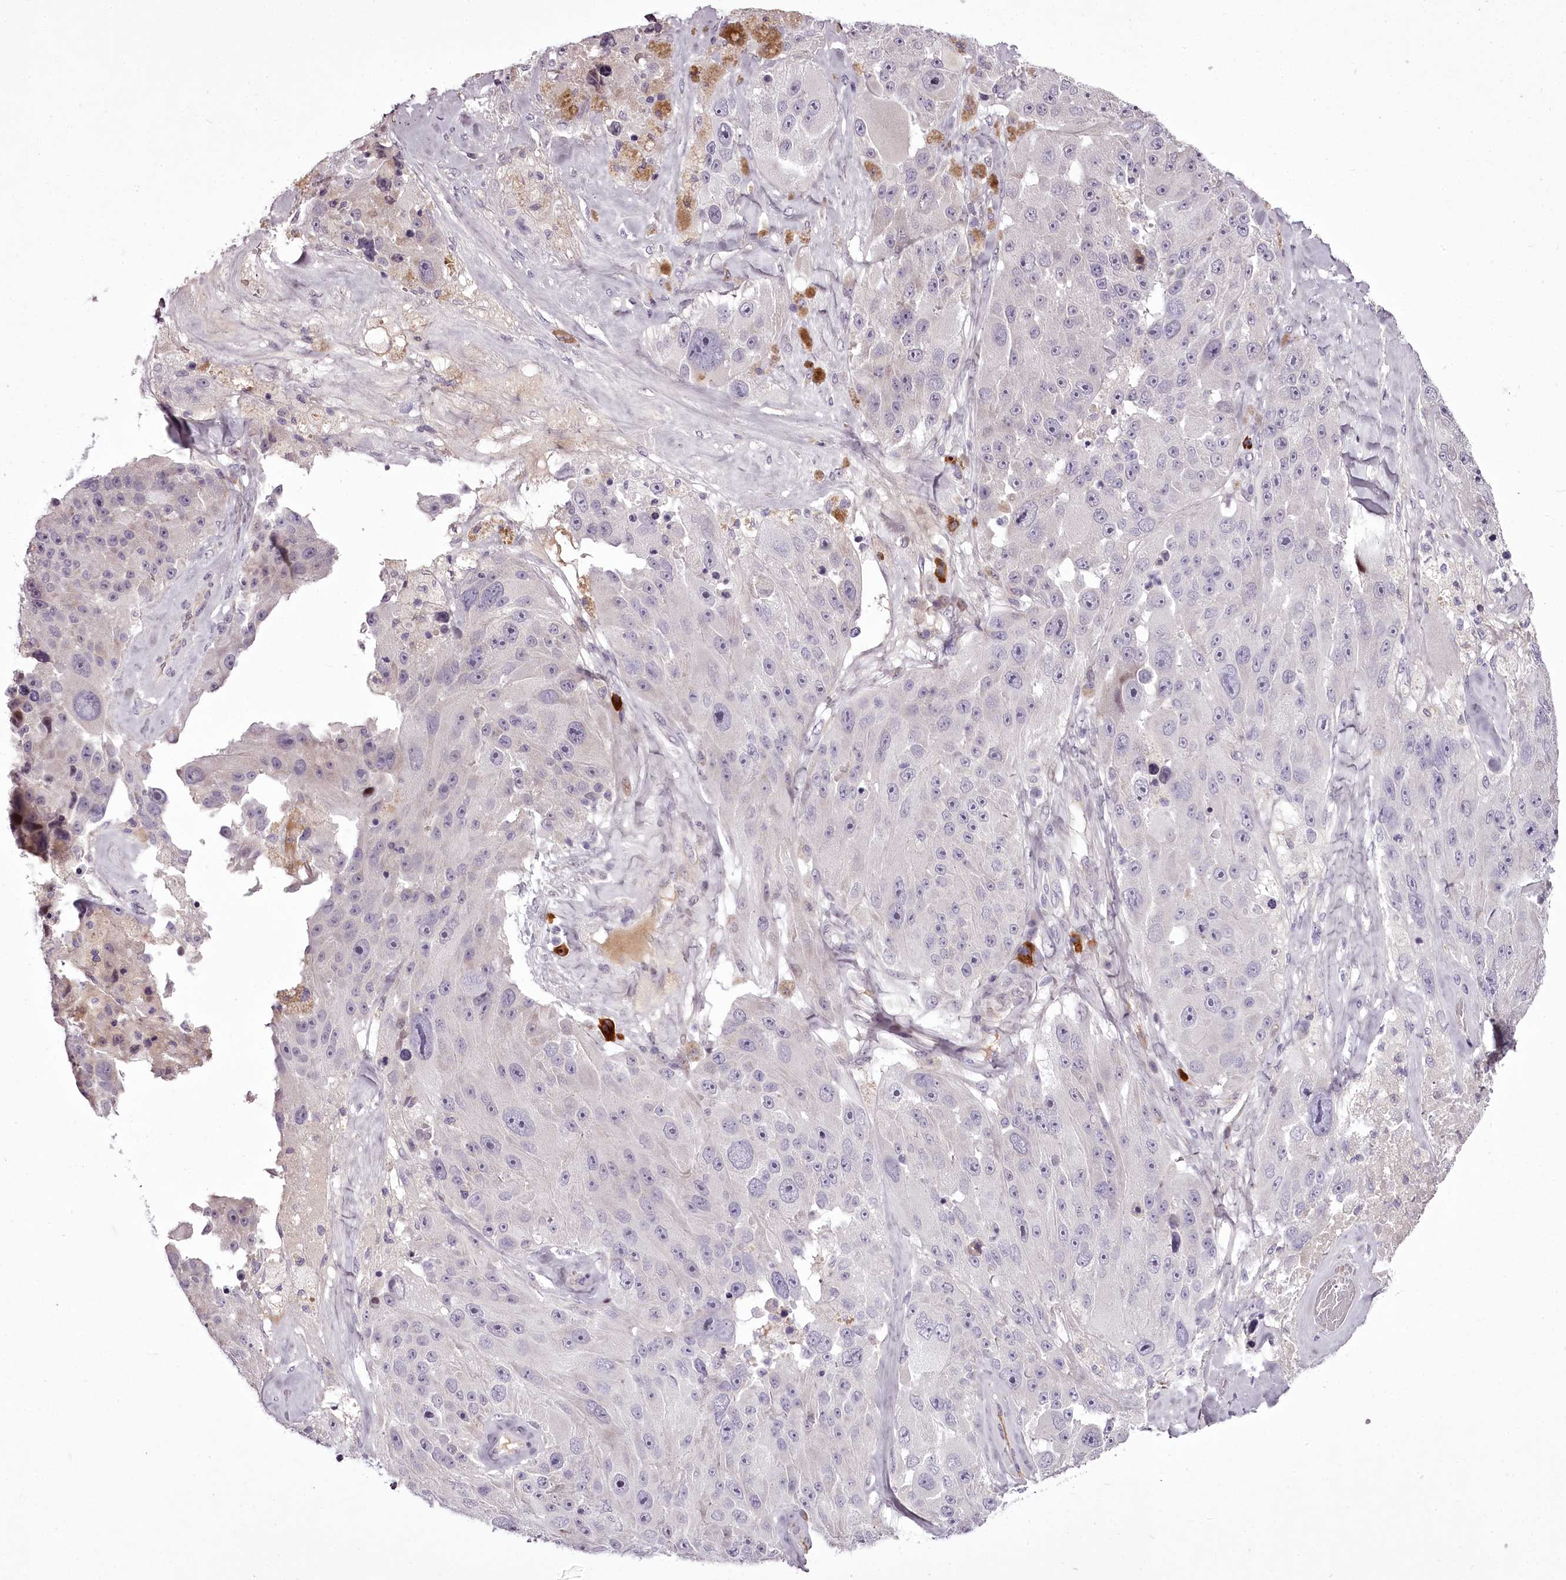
{"staining": {"intensity": "negative", "quantity": "none", "location": "none"}, "tissue": "melanoma", "cell_type": "Tumor cells", "image_type": "cancer", "snomed": [{"axis": "morphology", "description": "Malignant melanoma, Metastatic site"}, {"axis": "topography", "description": "Lymph node"}], "caption": "High magnification brightfield microscopy of melanoma stained with DAB (3,3'-diaminobenzidine) (brown) and counterstained with hematoxylin (blue): tumor cells show no significant expression.", "gene": "C1orf56", "patient": {"sex": "male", "age": 62}}